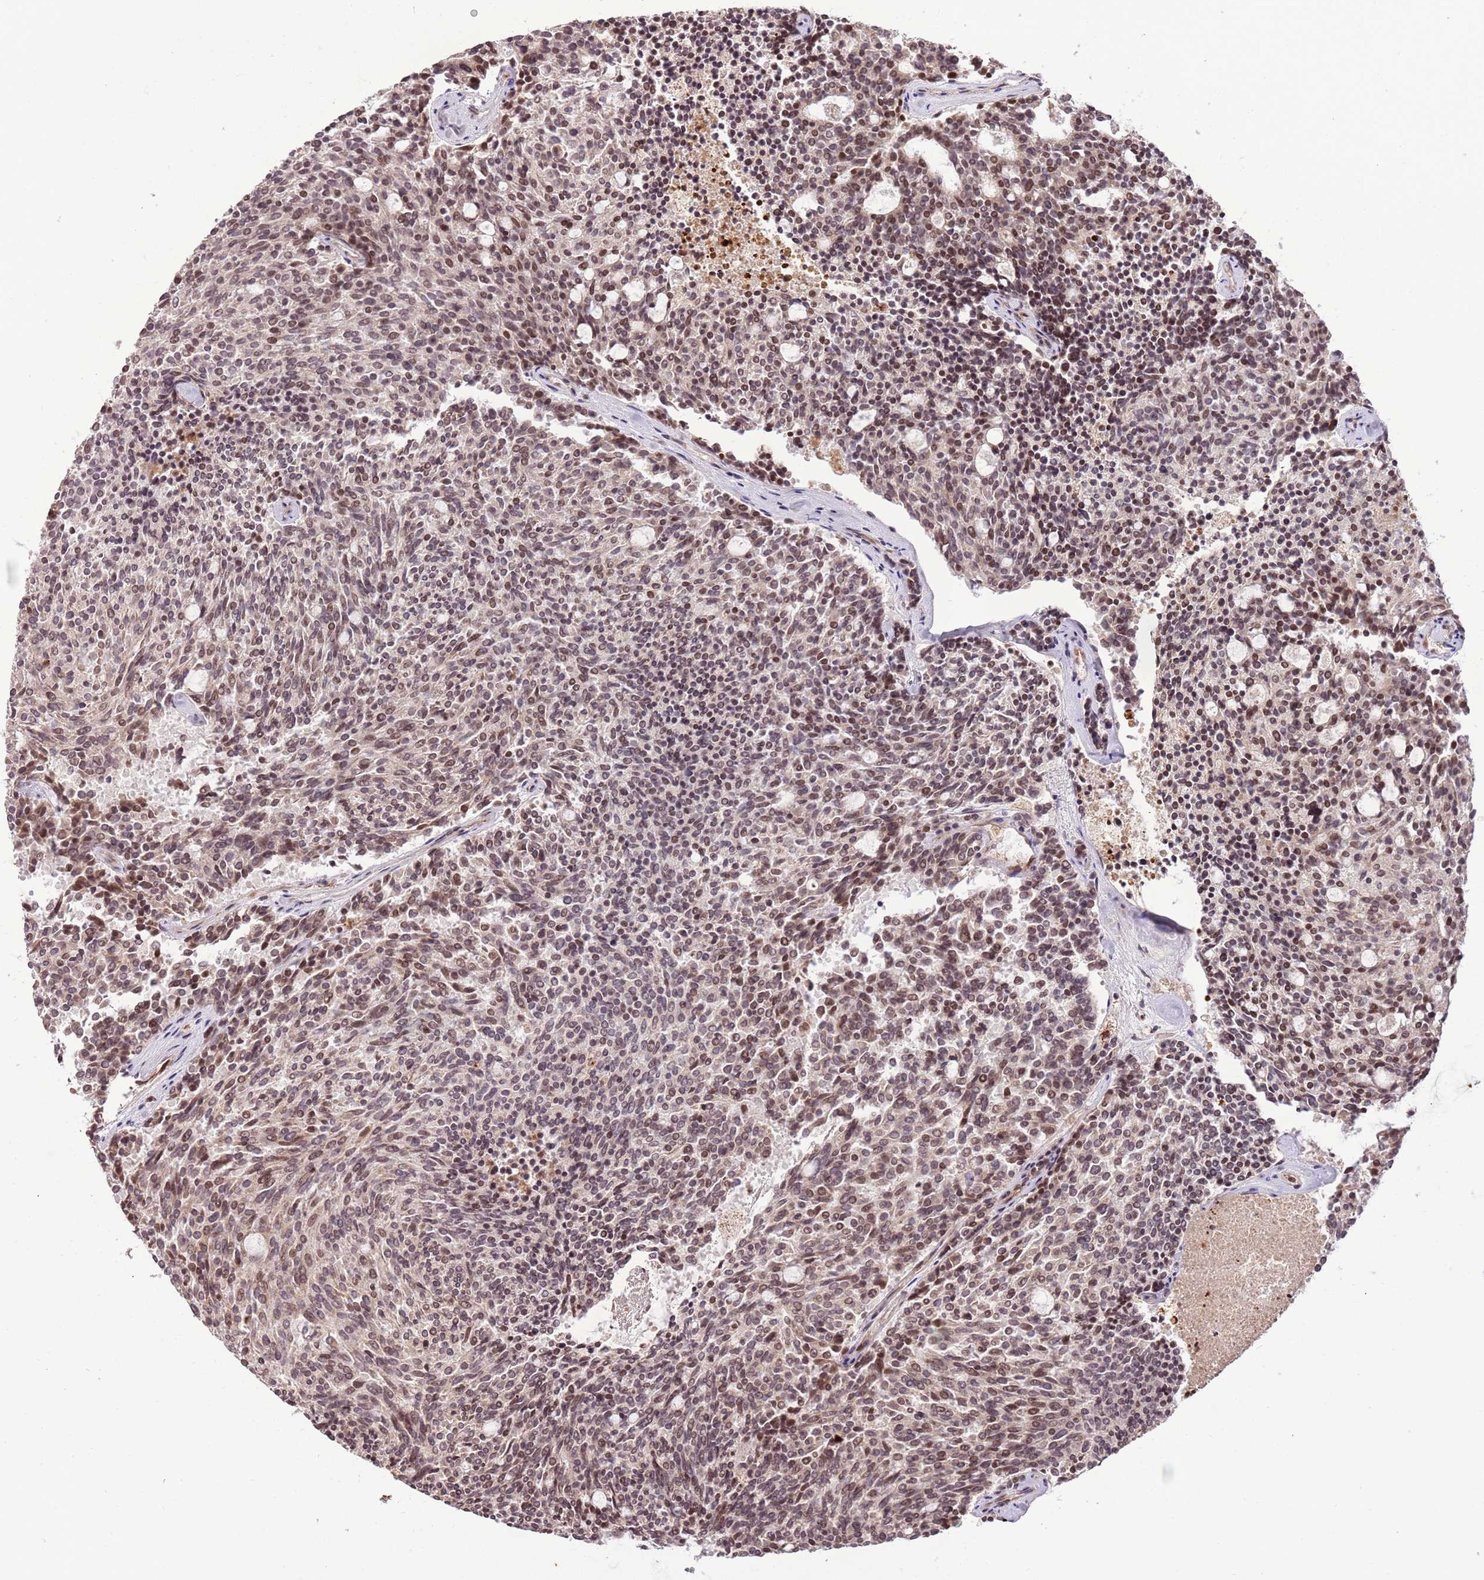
{"staining": {"intensity": "moderate", "quantity": ">75%", "location": "nuclear"}, "tissue": "carcinoid", "cell_type": "Tumor cells", "image_type": "cancer", "snomed": [{"axis": "morphology", "description": "Carcinoid, malignant, NOS"}, {"axis": "topography", "description": "Pancreas"}], "caption": "About >75% of tumor cells in carcinoid show moderate nuclear protein positivity as visualized by brown immunohistochemical staining.", "gene": "SAMSN1", "patient": {"sex": "female", "age": 54}}